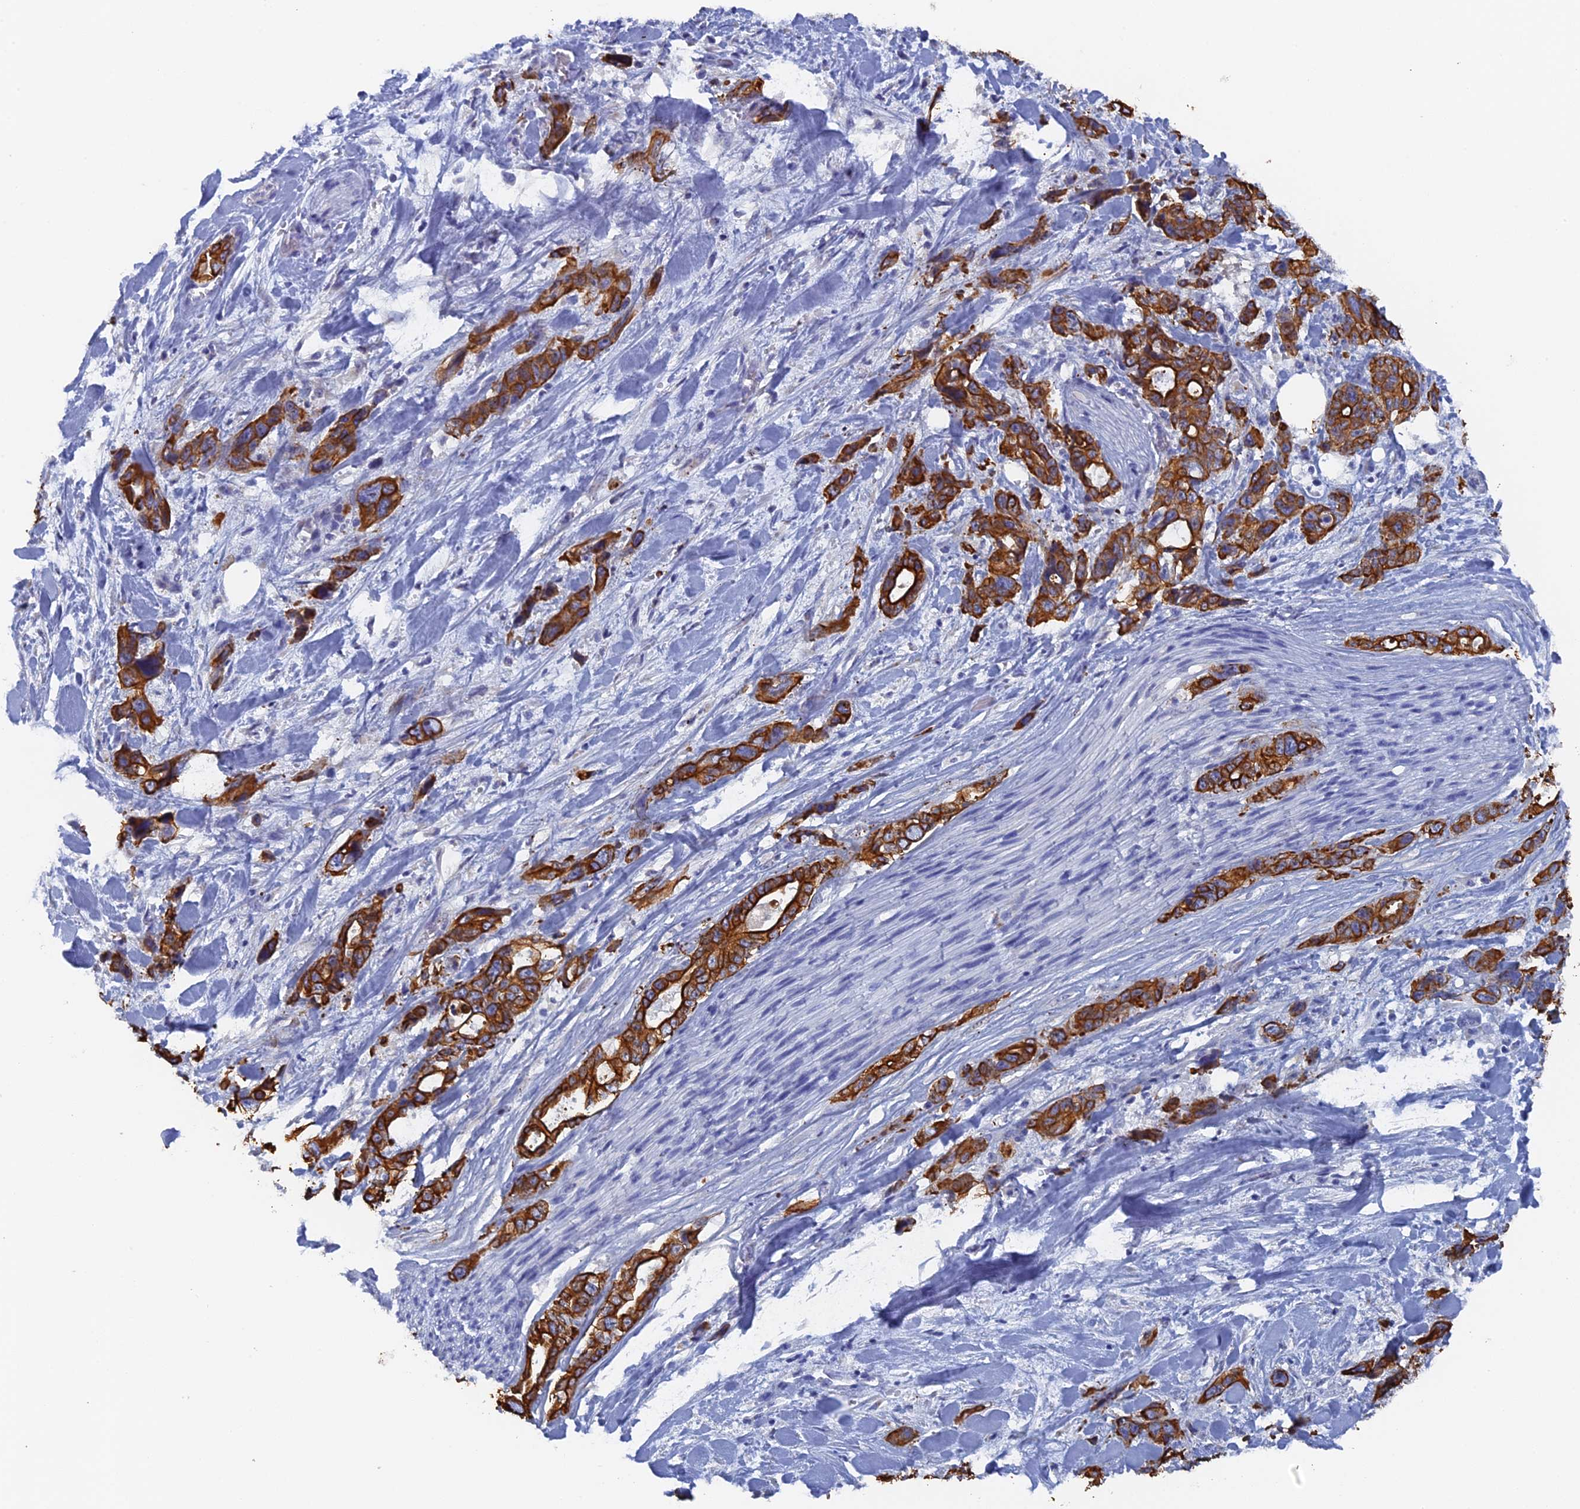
{"staining": {"intensity": "strong", "quantity": ">75%", "location": "cytoplasmic/membranous"}, "tissue": "pancreatic cancer", "cell_type": "Tumor cells", "image_type": "cancer", "snomed": [{"axis": "morphology", "description": "Adenocarcinoma, NOS"}, {"axis": "topography", "description": "Pancreas"}], "caption": "High-power microscopy captured an immunohistochemistry (IHC) histopathology image of pancreatic cancer, revealing strong cytoplasmic/membranous expression in approximately >75% of tumor cells. The protein of interest is stained brown, and the nuclei are stained in blue (DAB (3,3'-diaminobenzidine) IHC with brightfield microscopy, high magnification).", "gene": "SRFBP1", "patient": {"sex": "male", "age": 46}}